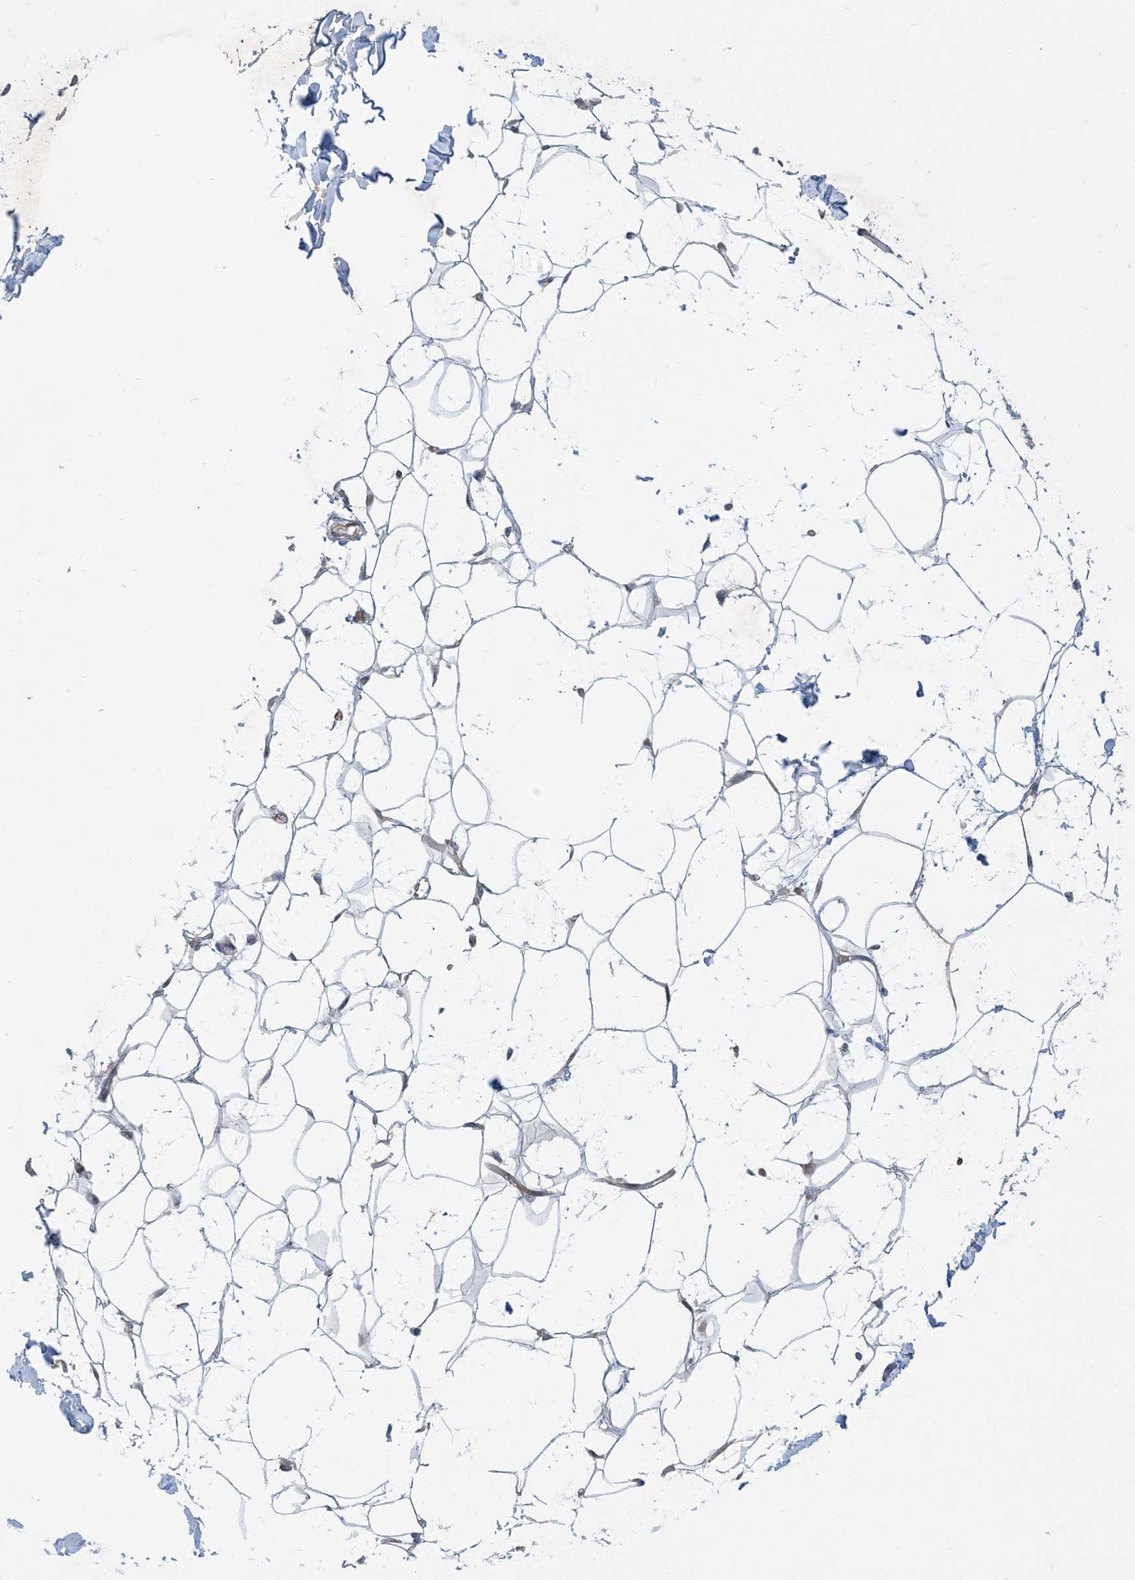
{"staining": {"intensity": "negative", "quantity": "none", "location": "none"}, "tissue": "breast", "cell_type": "Adipocytes", "image_type": "normal", "snomed": [{"axis": "morphology", "description": "Normal tissue, NOS"}, {"axis": "topography", "description": "Breast"}], "caption": "Breast was stained to show a protein in brown. There is no significant positivity in adipocytes. (DAB (3,3'-diaminobenzidine) immunohistochemistry with hematoxylin counter stain).", "gene": "AOC1", "patient": {"sex": "female", "age": 27}}